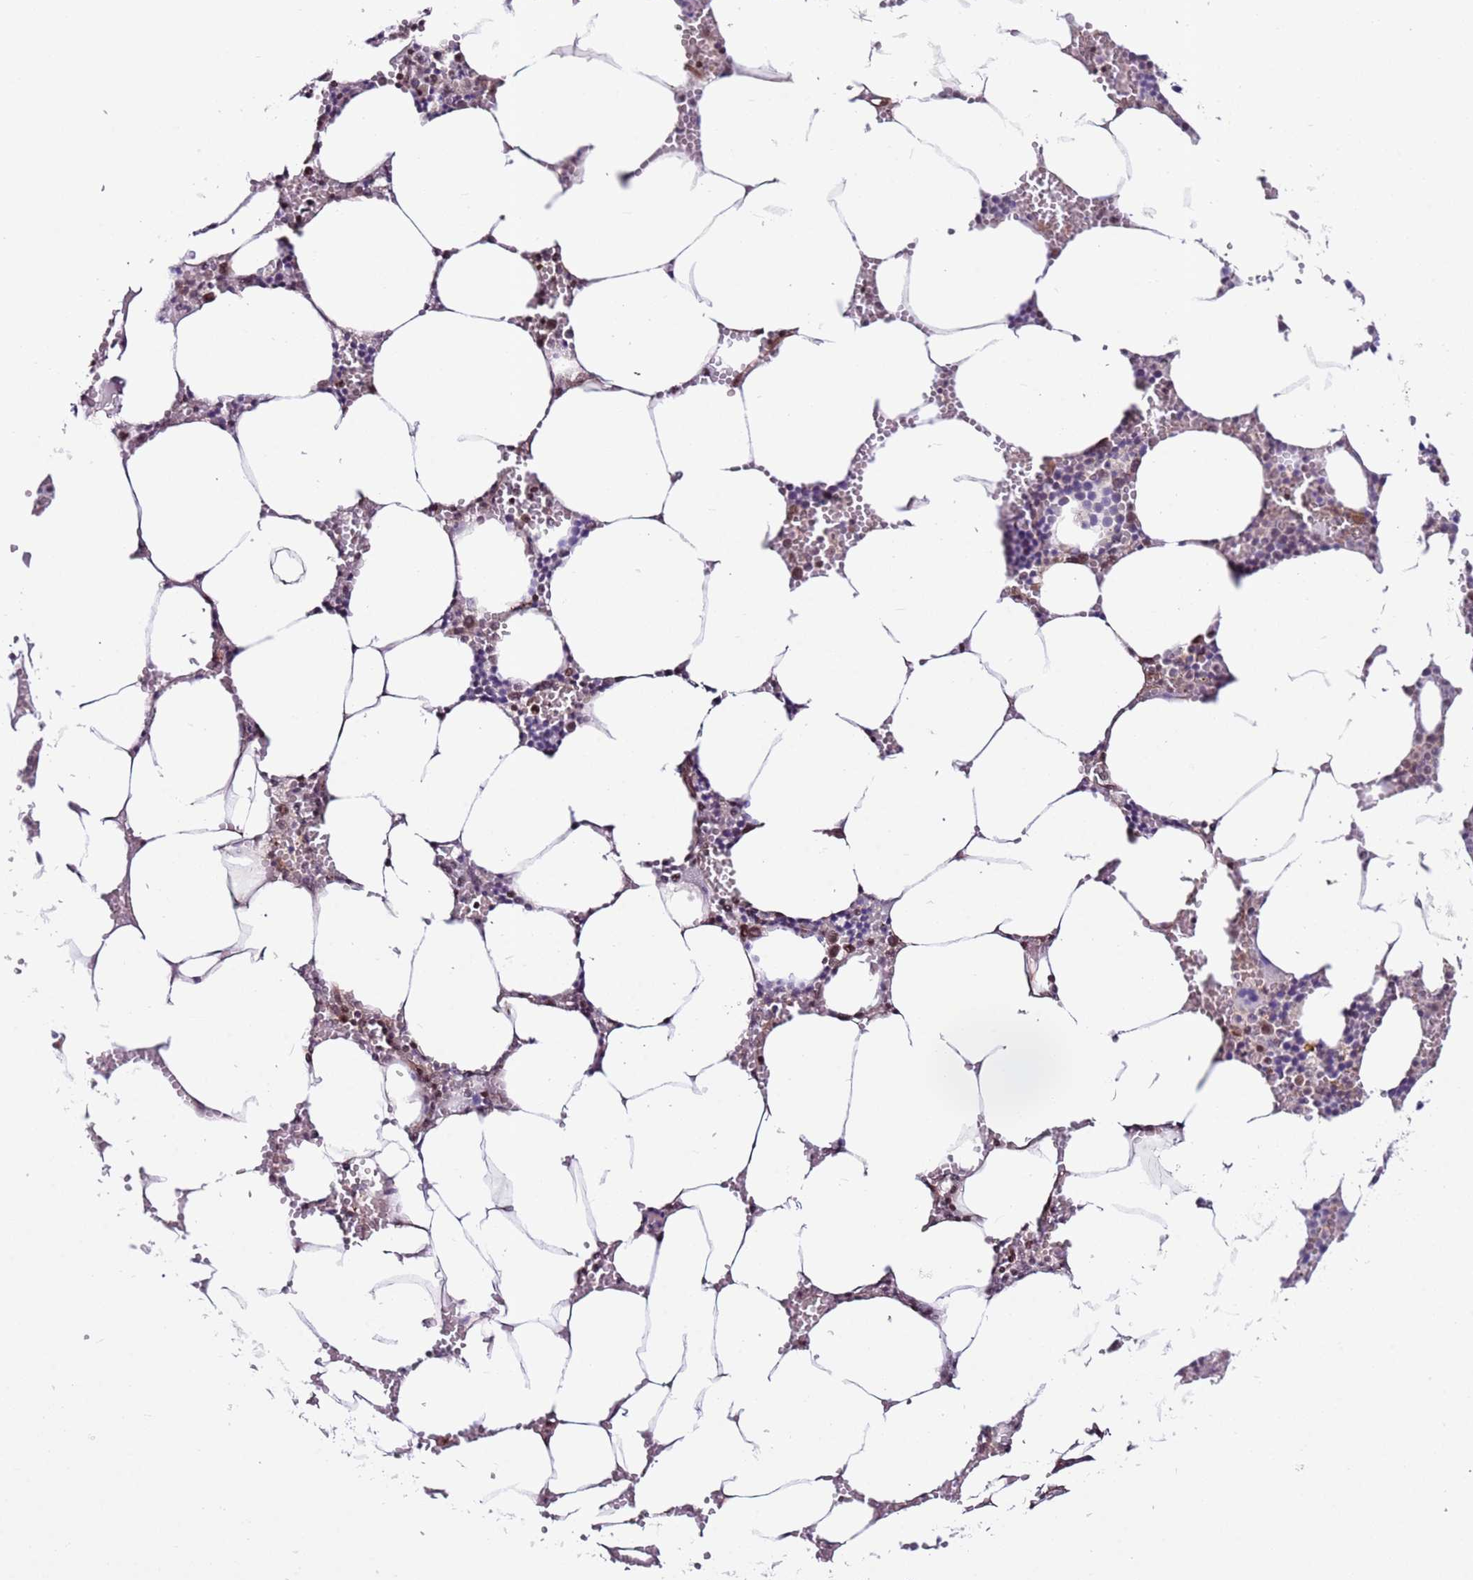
{"staining": {"intensity": "weak", "quantity": "<25%", "location": "nuclear"}, "tissue": "bone marrow", "cell_type": "Hematopoietic cells", "image_type": "normal", "snomed": [{"axis": "morphology", "description": "Normal tissue, NOS"}, {"axis": "topography", "description": "Bone marrow"}], "caption": "IHC image of normal human bone marrow stained for a protein (brown), which demonstrates no positivity in hematopoietic cells. Nuclei are stained in blue.", "gene": "DCAF4", "patient": {"sex": "male", "age": 70}}